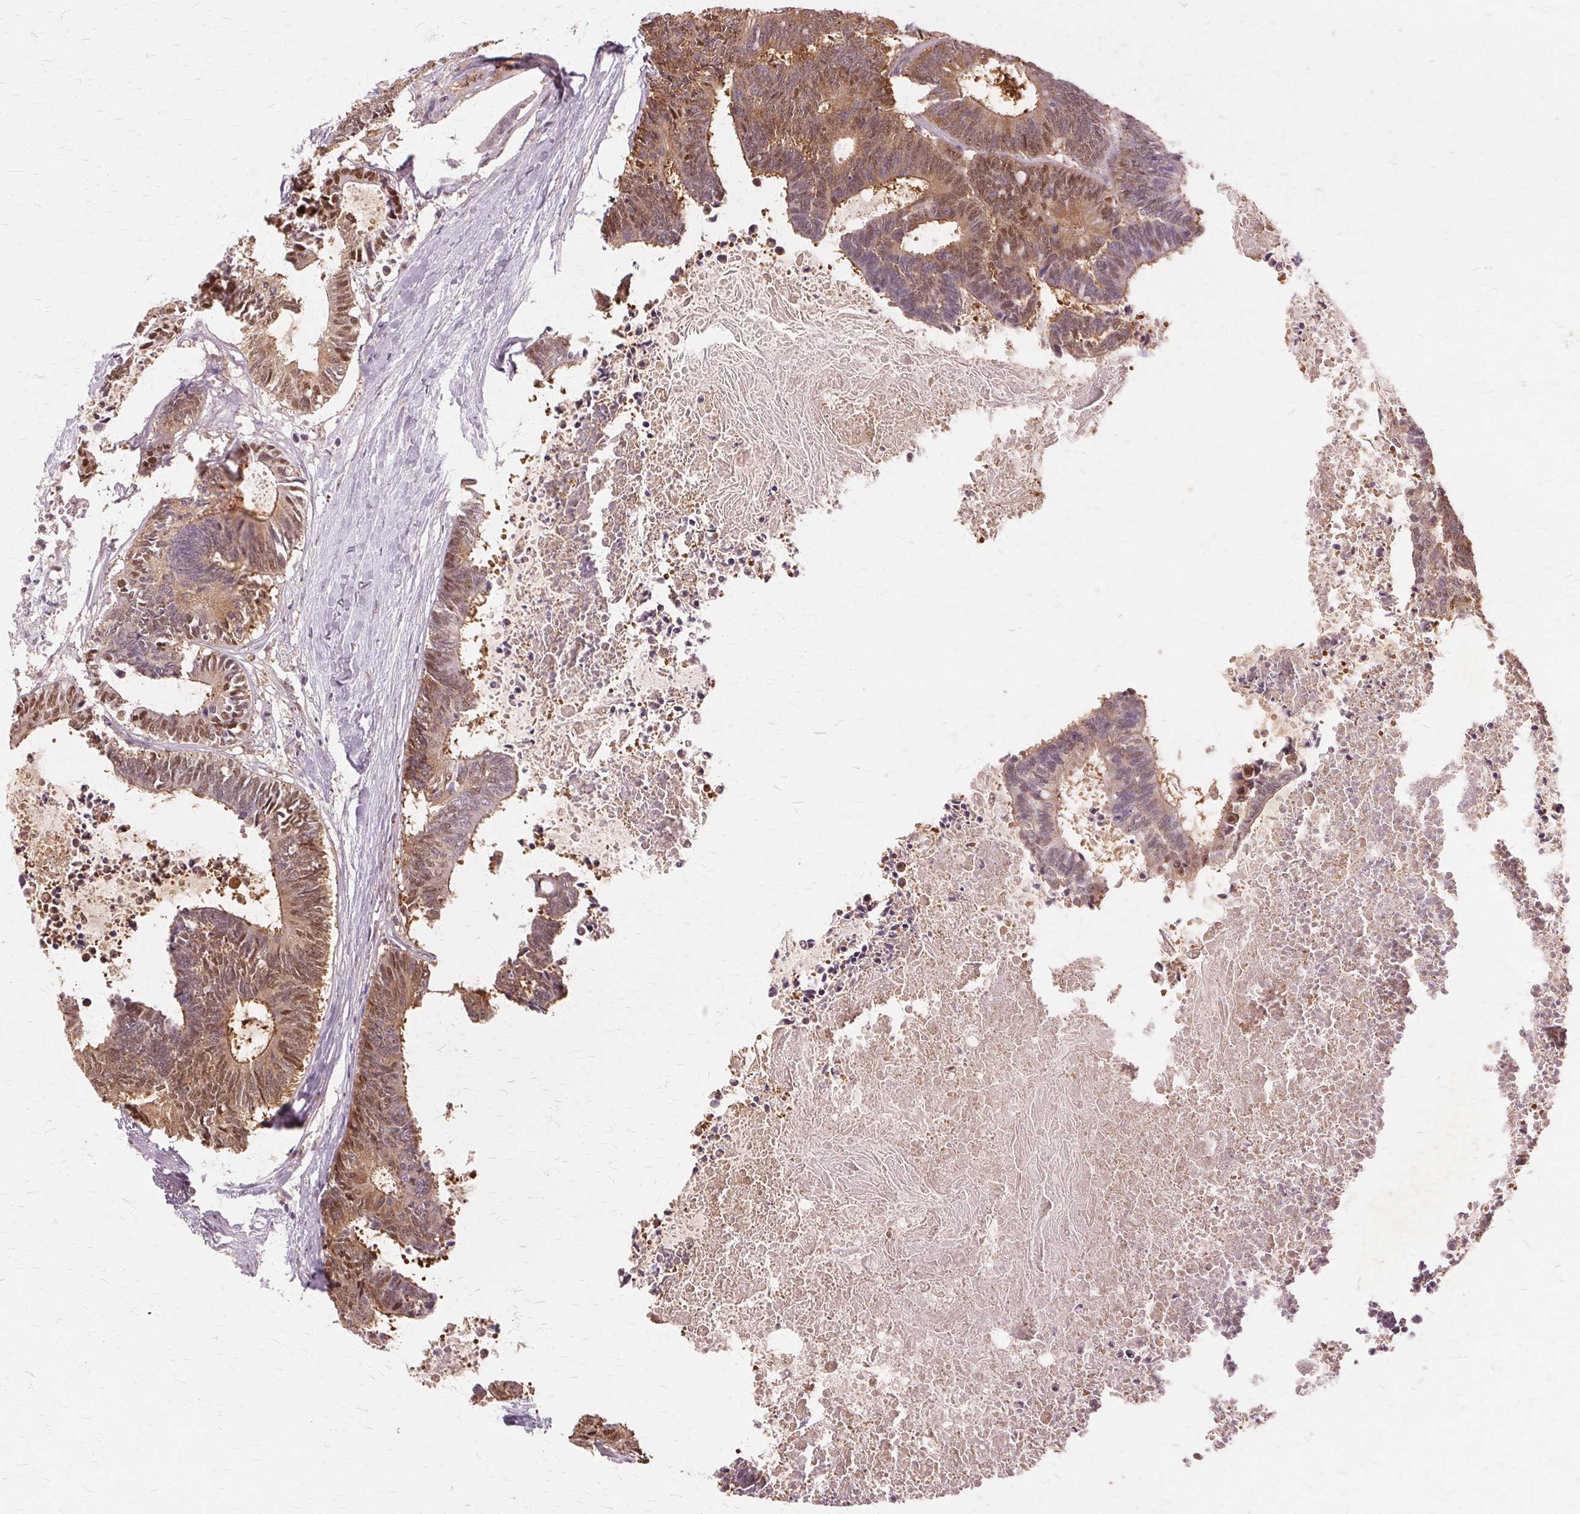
{"staining": {"intensity": "moderate", "quantity": ">75%", "location": "cytoplasmic/membranous,nuclear"}, "tissue": "colorectal cancer", "cell_type": "Tumor cells", "image_type": "cancer", "snomed": [{"axis": "morphology", "description": "Adenocarcinoma, NOS"}, {"axis": "topography", "description": "Colon"}, {"axis": "topography", "description": "Rectum"}], "caption": "Colorectal cancer (adenocarcinoma) stained with a protein marker demonstrates moderate staining in tumor cells.", "gene": "PRMT5", "patient": {"sex": "male", "age": 57}}